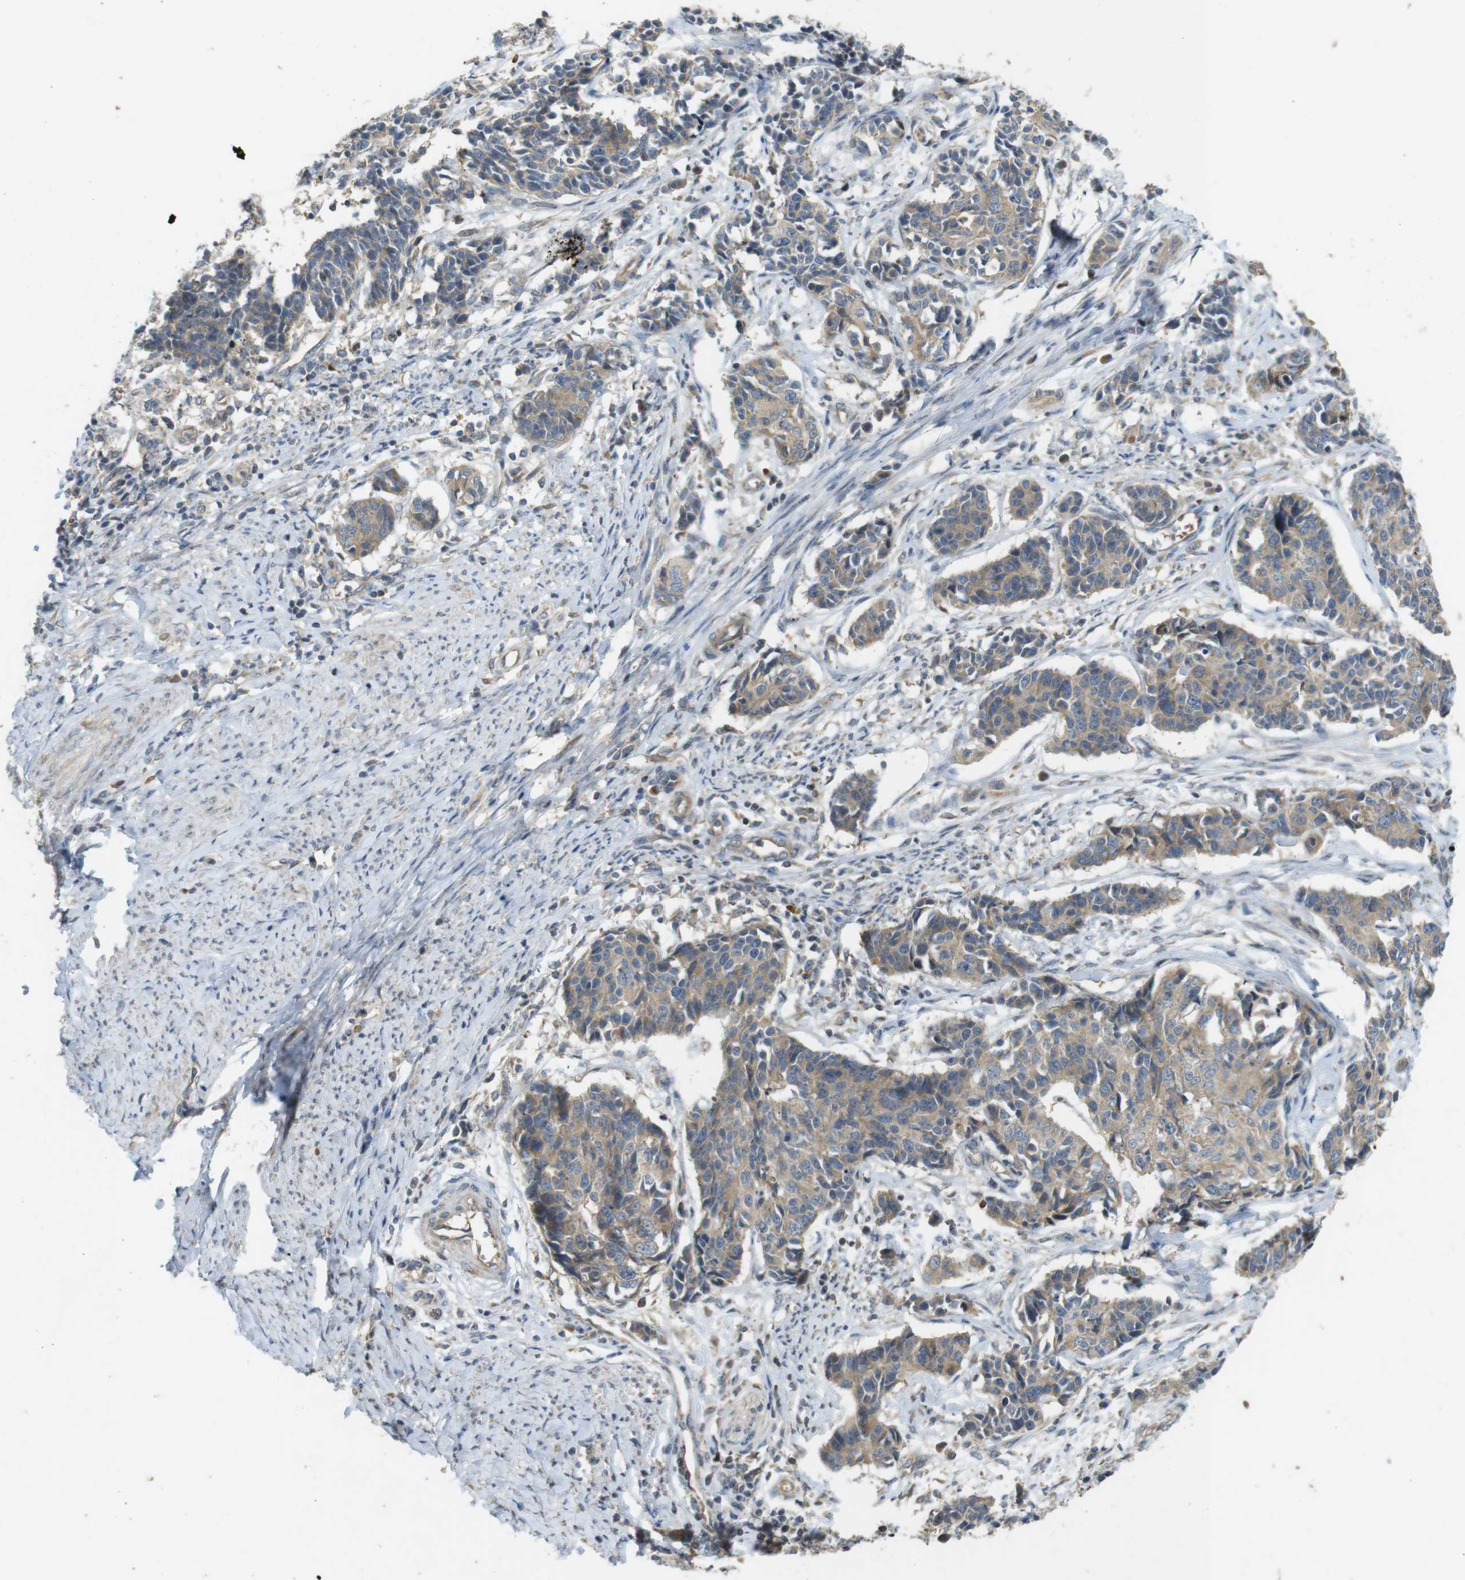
{"staining": {"intensity": "moderate", "quantity": ">75%", "location": "cytoplasmic/membranous"}, "tissue": "cervical cancer", "cell_type": "Tumor cells", "image_type": "cancer", "snomed": [{"axis": "morphology", "description": "Normal tissue, NOS"}, {"axis": "morphology", "description": "Squamous cell carcinoma, NOS"}, {"axis": "topography", "description": "Cervix"}], "caption": "Squamous cell carcinoma (cervical) stained with a brown dye reveals moderate cytoplasmic/membranous positive staining in about >75% of tumor cells.", "gene": "CLTC", "patient": {"sex": "female", "age": 35}}